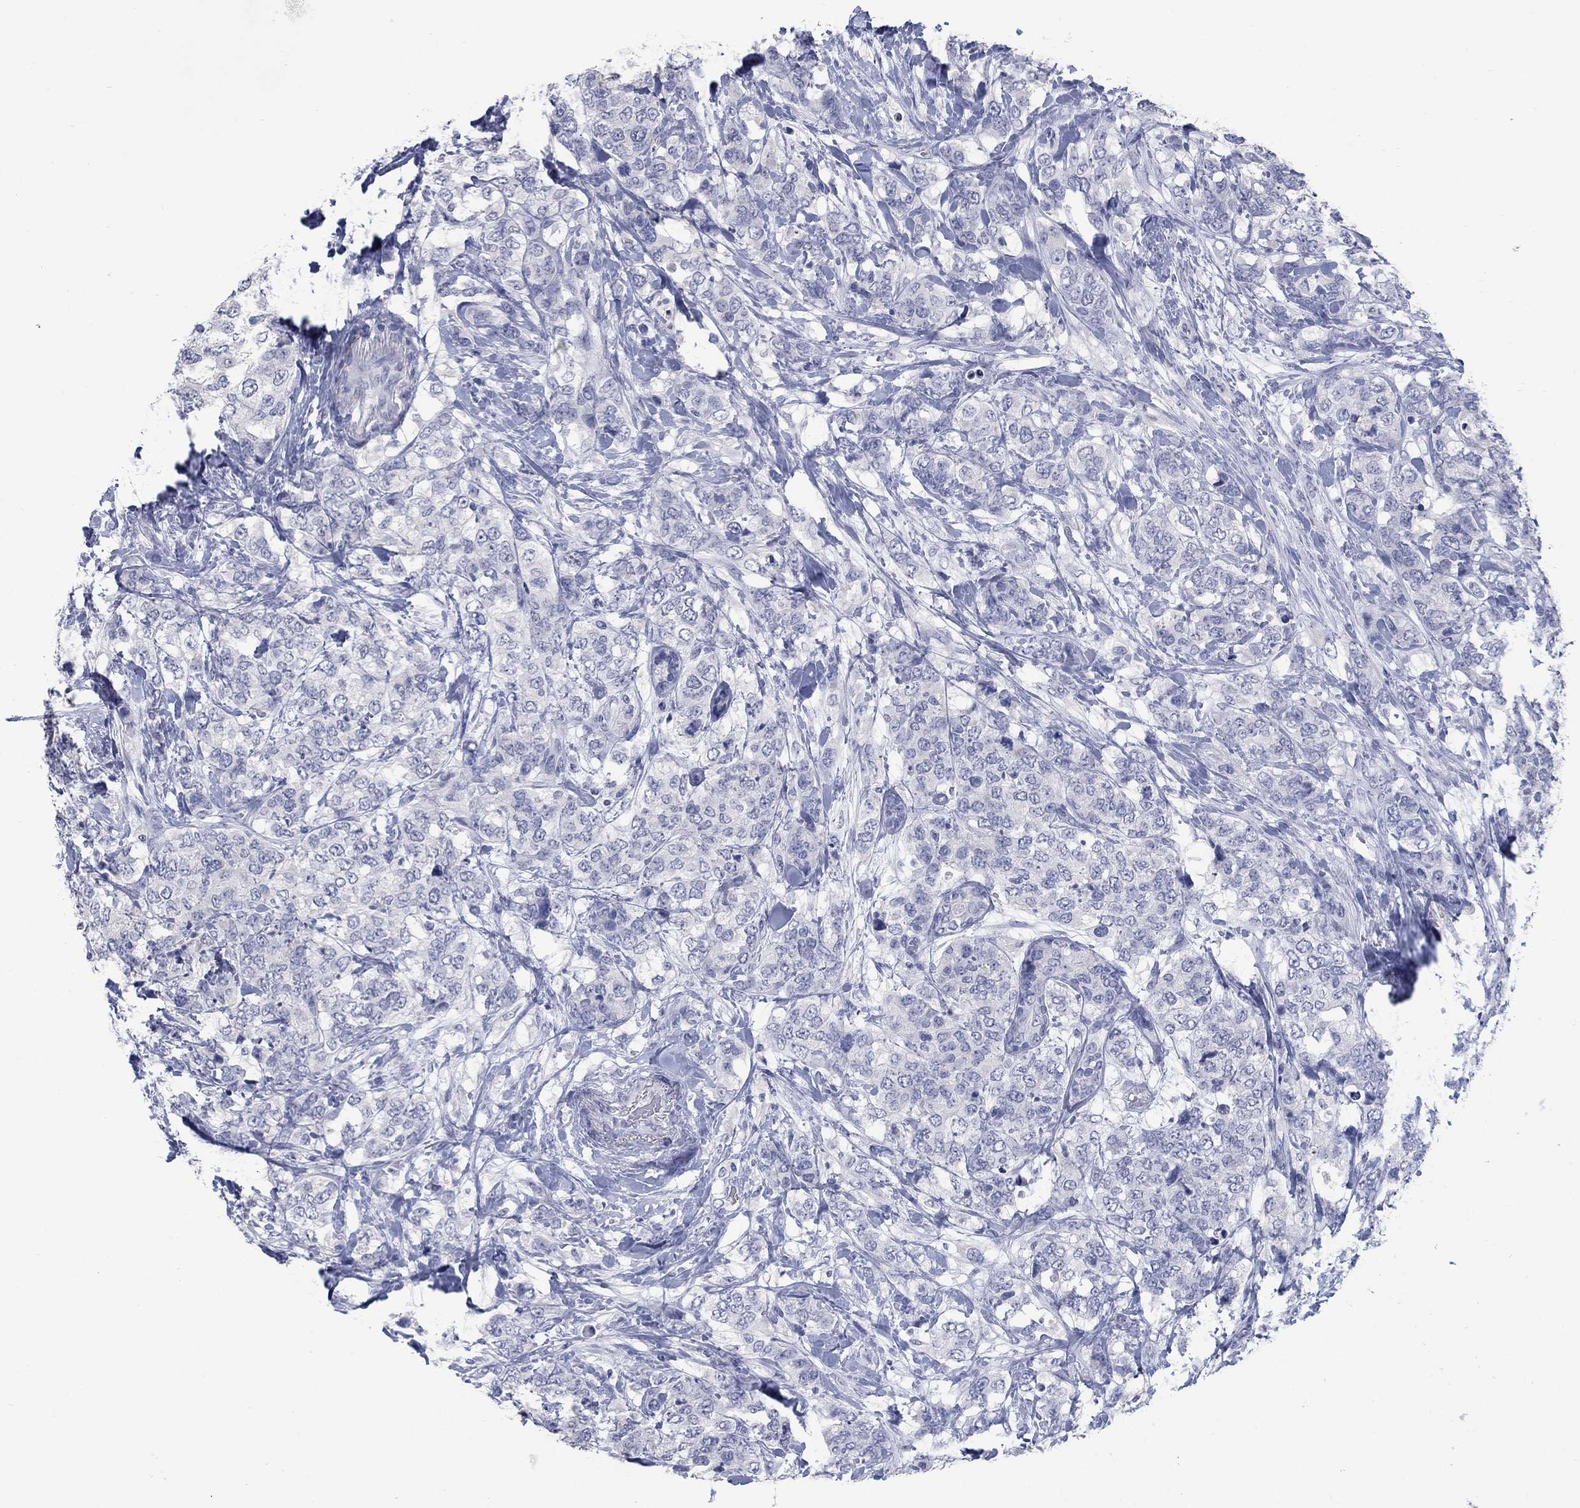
{"staining": {"intensity": "negative", "quantity": "none", "location": "none"}, "tissue": "breast cancer", "cell_type": "Tumor cells", "image_type": "cancer", "snomed": [{"axis": "morphology", "description": "Lobular carcinoma"}, {"axis": "topography", "description": "Breast"}], "caption": "Immunohistochemistry (IHC) of lobular carcinoma (breast) displays no expression in tumor cells. Brightfield microscopy of IHC stained with DAB (brown) and hematoxylin (blue), captured at high magnification.", "gene": "ATP6V1G2", "patient": {"sex": "female", "age": 59}}